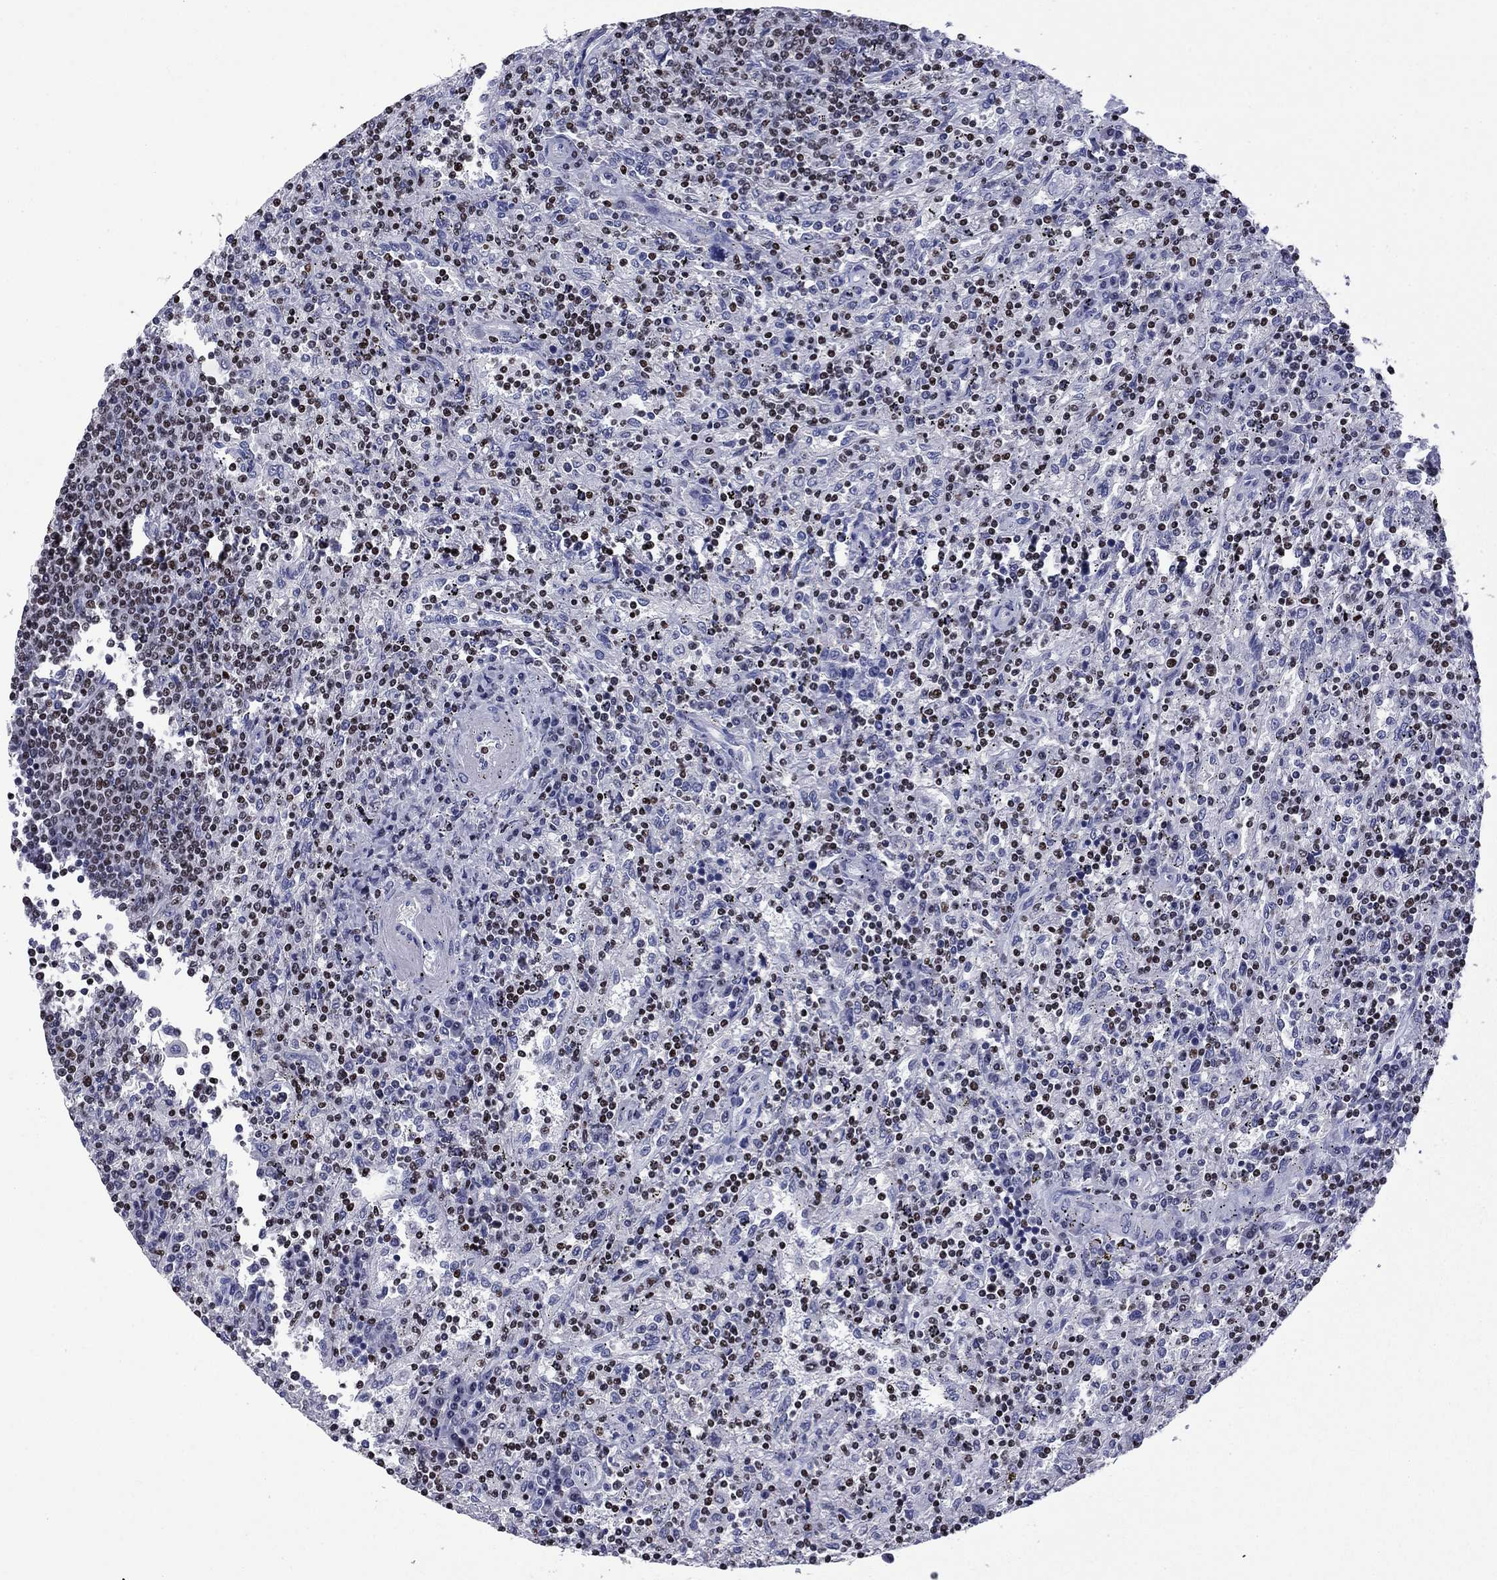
{"staining": {"intensity": "strong", "quantity": "25%-75%", "location": "nuclear"}, "tissue": "lymphoma", "cell_type": "Tumor cells", "image_type": "cancer", "snomed": [{"axis": "morphology", "description": "Malignant lymphoma, non-Hodgkin's type, Low grade"}, {"axis": "topography", "description": "Spleen"}], "caption": "A high amount of strong nuclear staining is seen in approximately 25%-75% of tumor cells in malignant lymphoma, non-Hodgkin's type (low-grade) tissue.", "gene": "IKZF3", "patient": {"sex": "male", "age": 62}}